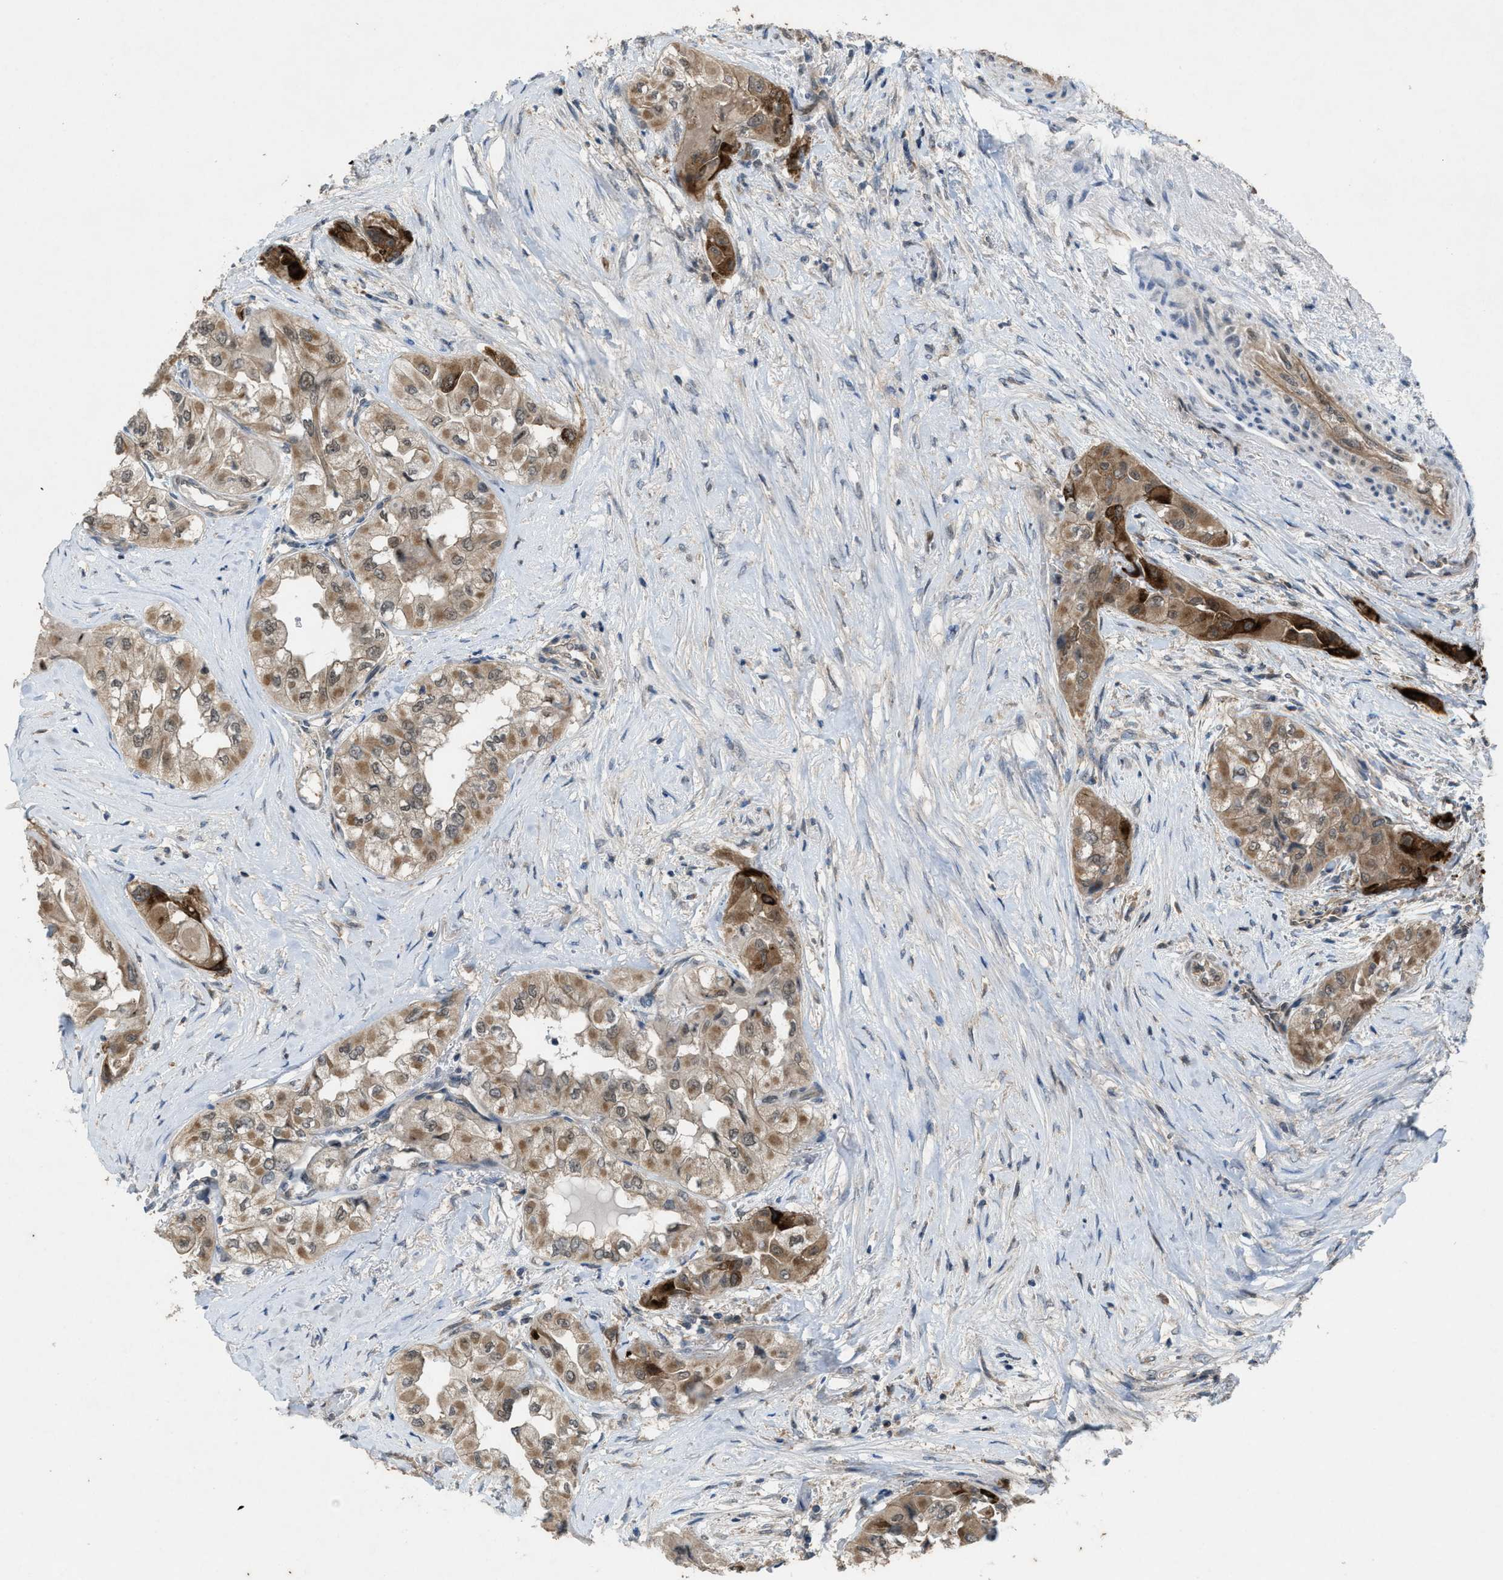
{"staining": {"intensity": "moderate", "quantity": ">75%", "location": "cytoplasmic/membranous"}, "tissue": "thyroid cancer", "cell_type": "Tumor cells", "image_type": "cancer", "snomed": [{"axis": "morphology", "description": "Papillary adenocarcinoma, NOS"}, {"axis": "topography", "description": "Thyroid gland"}], "caption": "The immunohistochemical stain highlights moderate cytoplasmic/membranous staining in tumor cells of thyroid cancer (papillary adenocarcinoma) tissue.", "gene": "PLAA", "patient": {"sex": "female", "age": 59}}